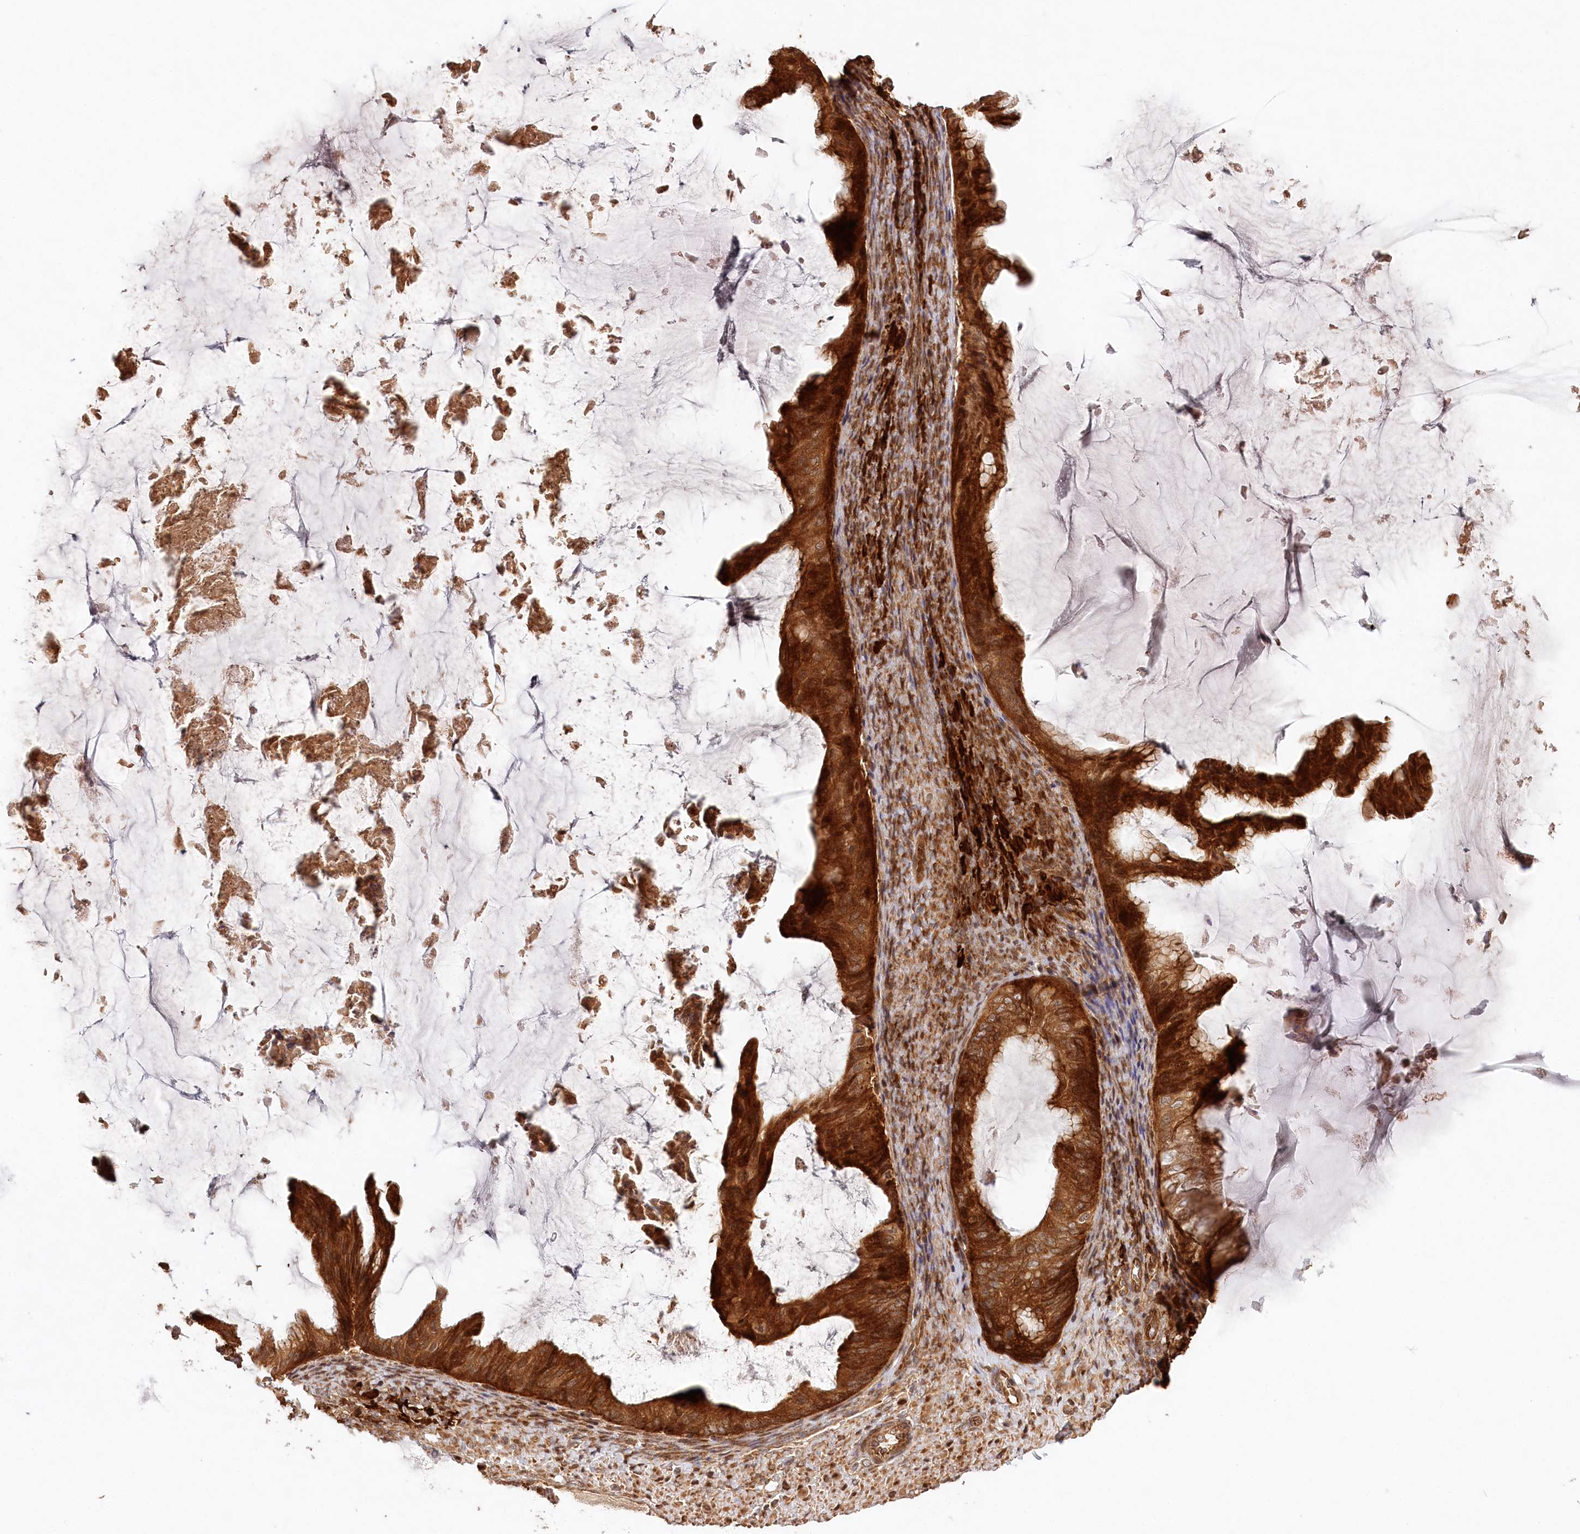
{"staining": {"intensity": "strong", "quantity": ">75%", "location": "cytoplasmic/membranous"}, "tissue": "ovarian cancer", "cell_type": "Tumor cells", "image_type": "cancer", "snomed": [{"axis": "morphology", "description": "Cystadenocarcinoma, mucinous, NOS"}, {"axis": "topography", "description": "Ovary"}], "caption": "Brown immunohistochemical staining in mucinous cystadenocarcinoma (ovarian) exhibits strong cytoplasmic/membranous positivity in about >75% of tumor cells.", "gene": "LSS", "patient": {"sex": "female", "age": 61}}